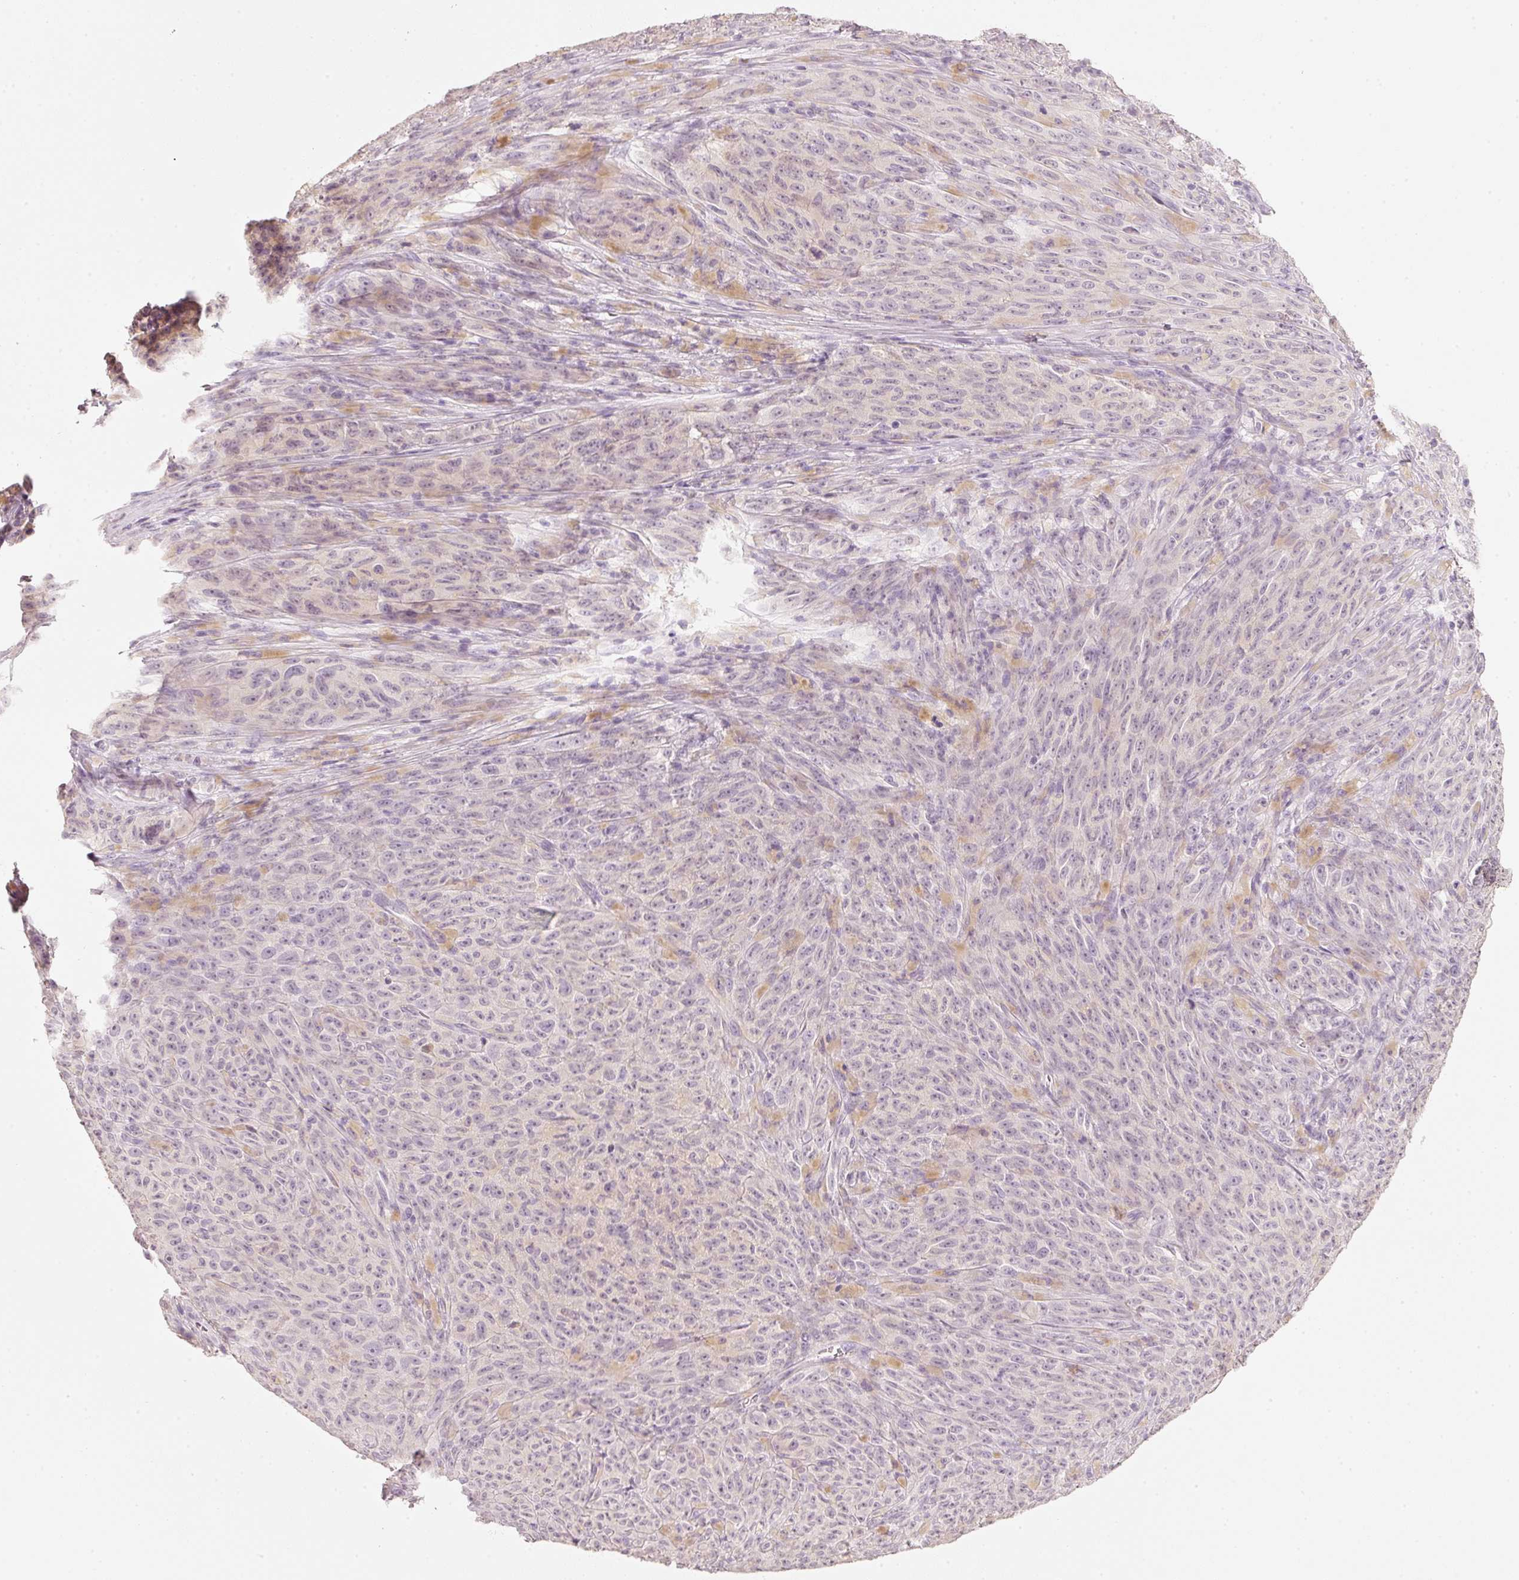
{"staining": {"intensity": "negative", "quantity": "none", "location": "none"}, "tissue": "melanoma", "cell_type": "Tumor cells", "image_type": "cancer", "snomed": [{"axis": "morphology", "description": "Malignant melanoma, NOS"}, {"axis": "topography", "description": "Skin"}], "caption": "Tumor cells are negative for protein expression in human malignant melanoma.", "gene": "STEAP1", "patient": {"sex": "female", "age": 82}}